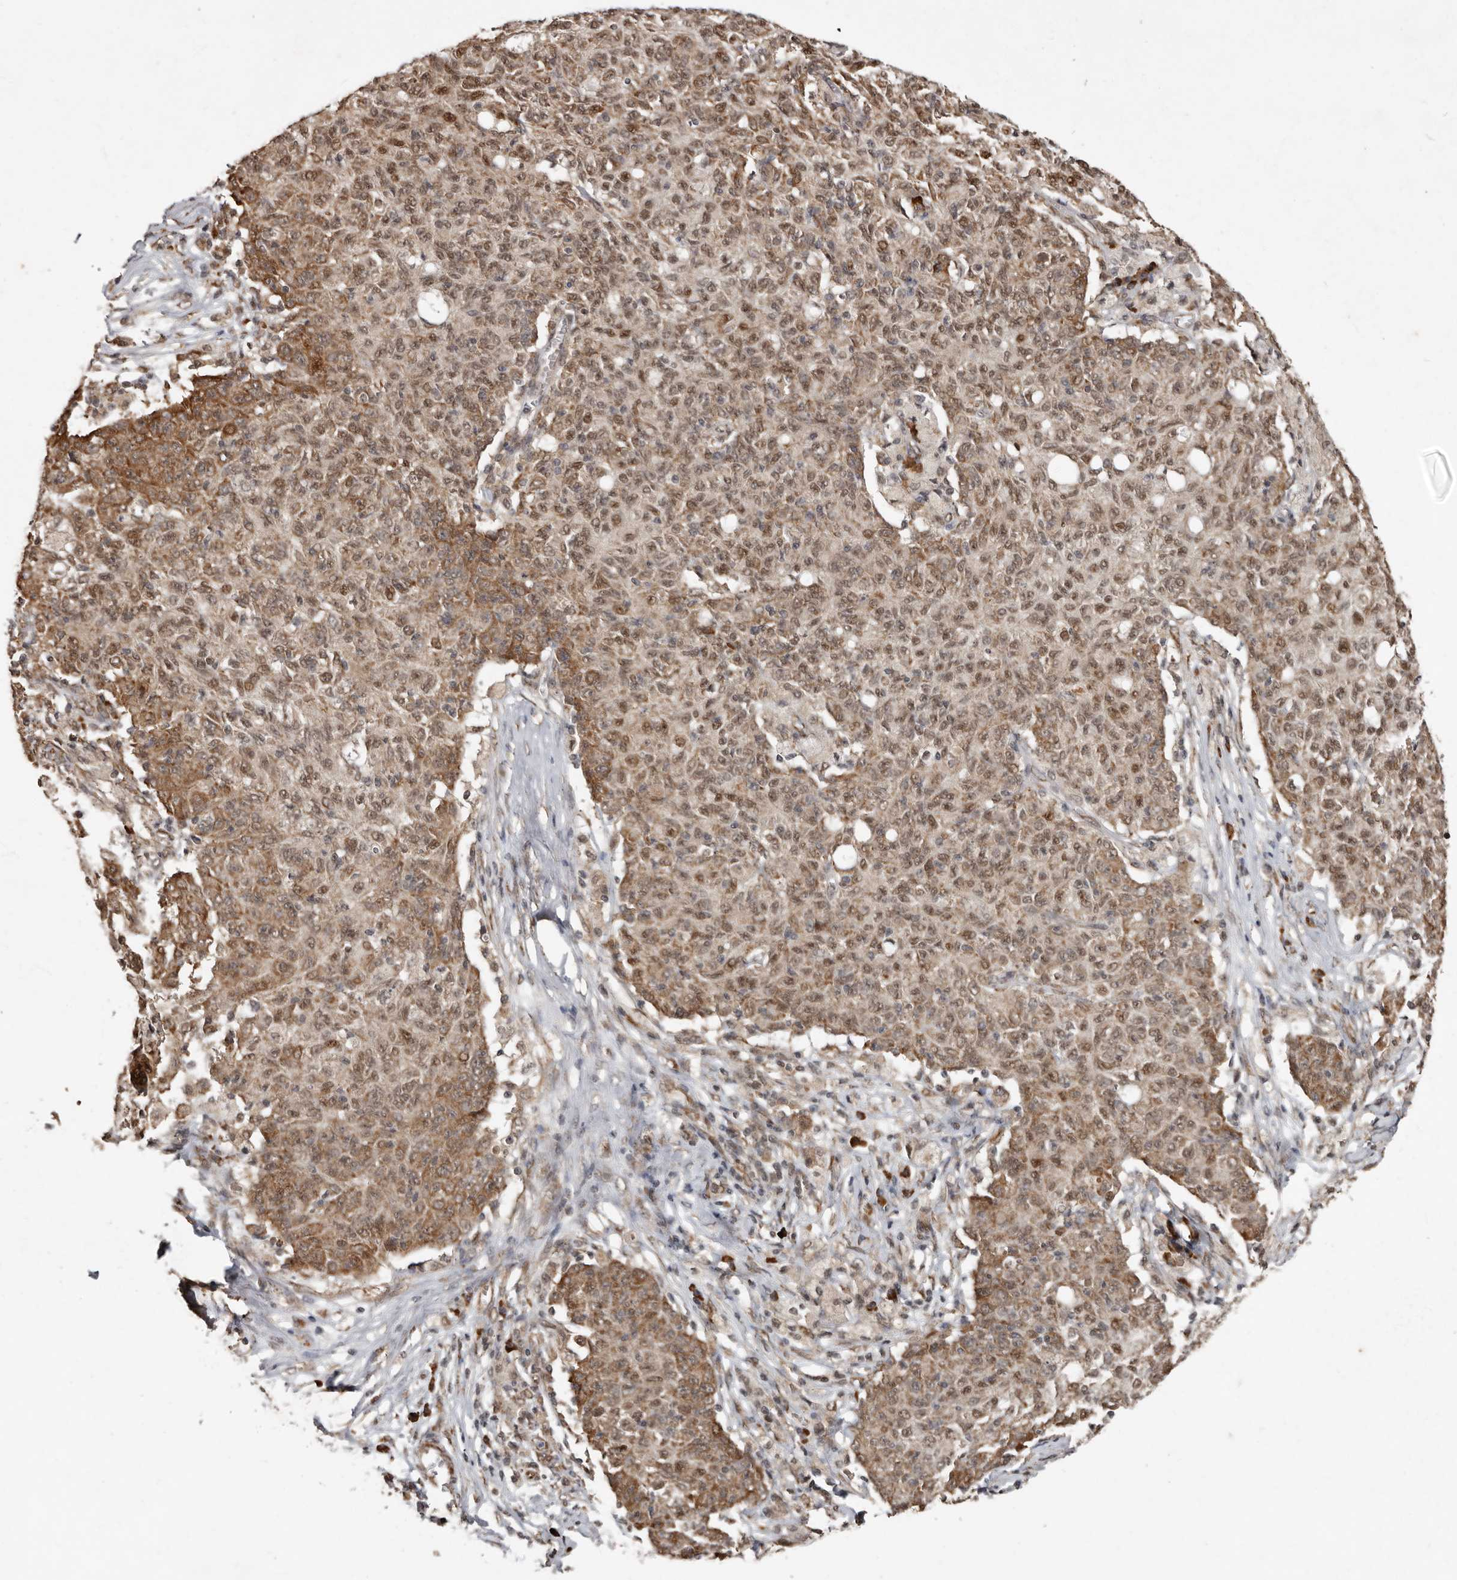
{"staining": {"intensity": "moderate", "quantity": ">75%", "location": "cytoplasmic/membranous,nuclear"}, "tissue": "ovarian cancer", "cell_type": "Tumor cells", "image_type": "cancer", "snomed": [{"axis": "morphology", "description": "Carcinoma, endometroid"}, {"axis": "topography", "description": "Ovary"}], "caption": "This is an image of immunohistochemistry (IHC) staining of ovarian cancer, which shows moderate expression in the cytoplasmic/membranous and nuclear of tumor cells.", "gene": "LRGUK", "patient": {"sex": "female", "age": 42}}